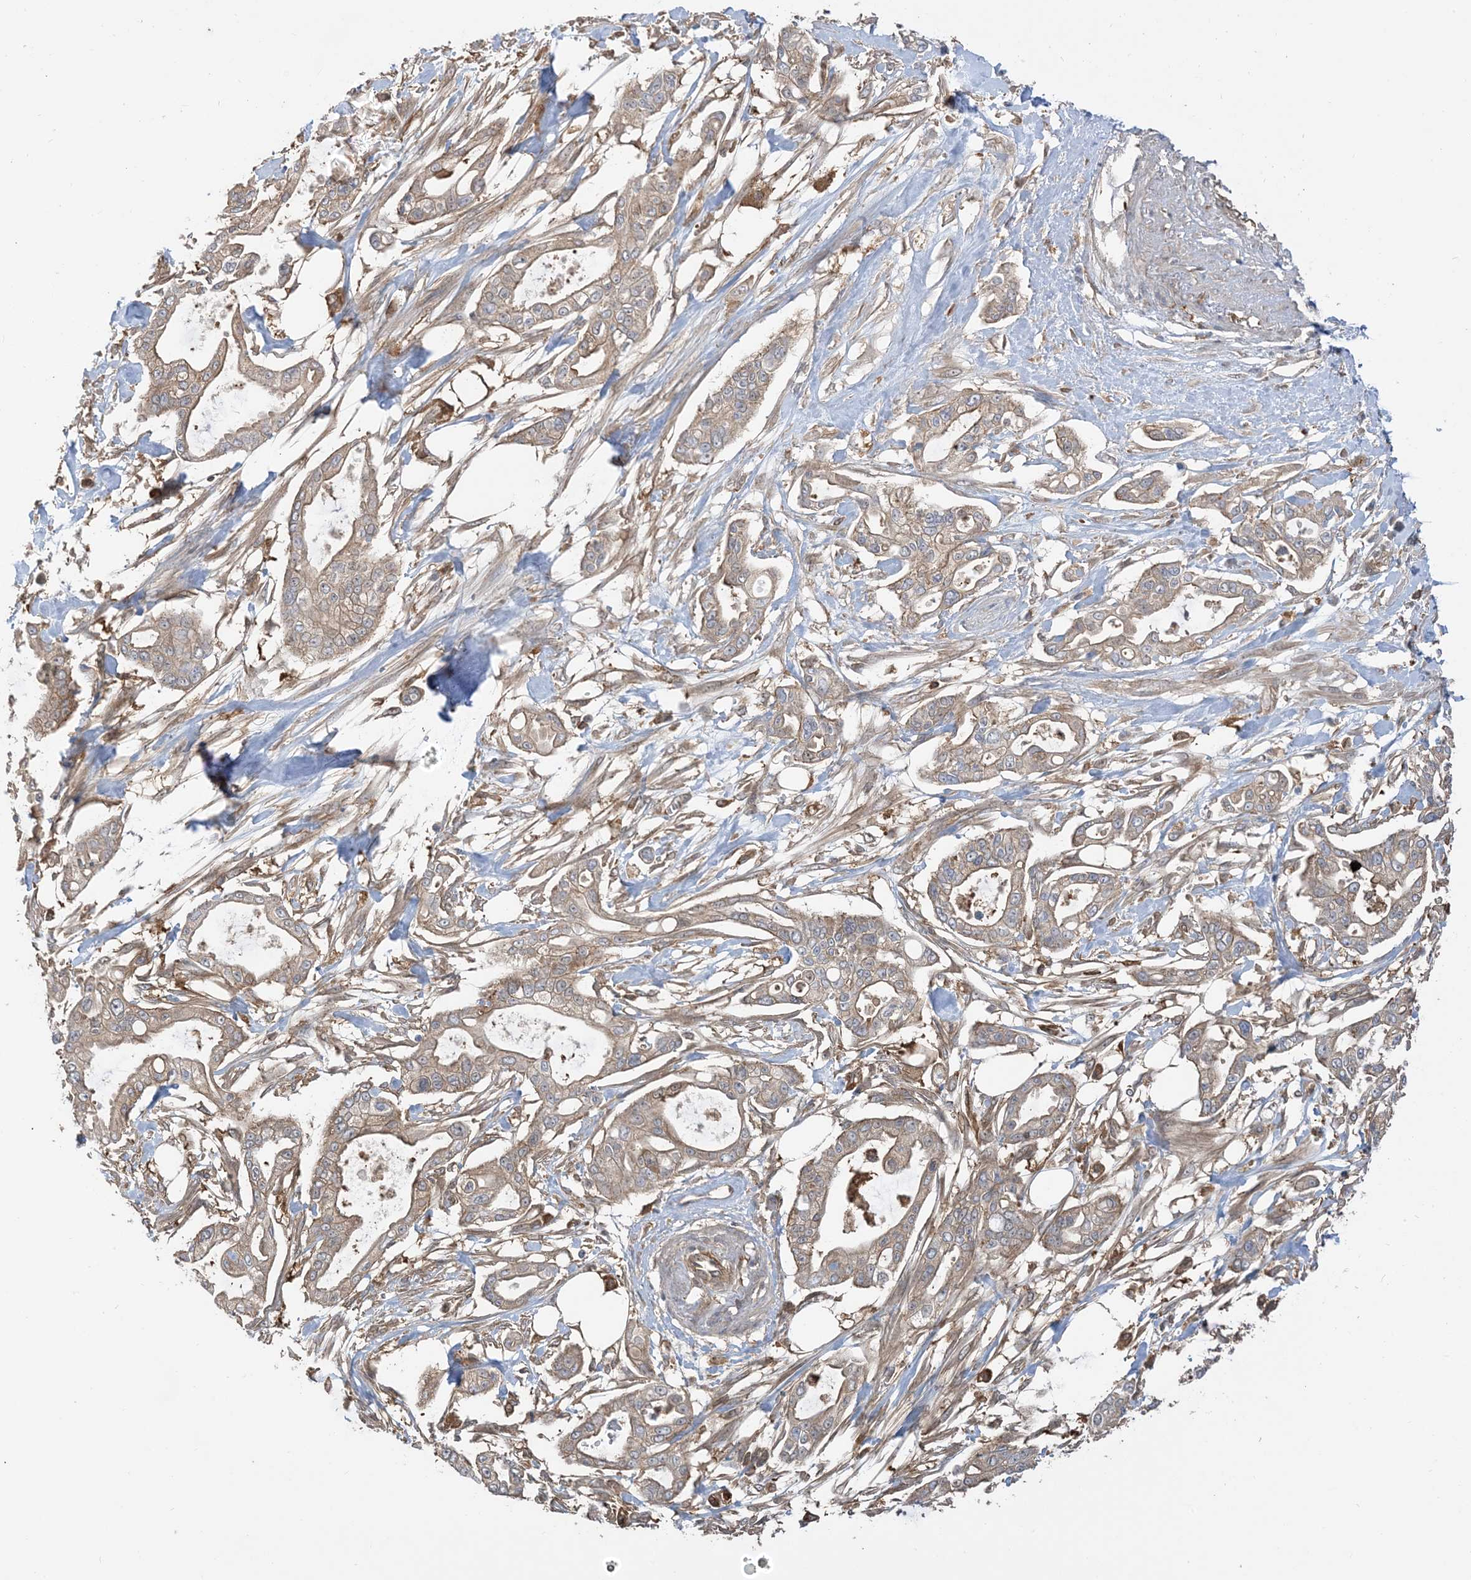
{"staining": {"intensity": "weak", "quantity": ">75%", "location": "cytoplasmic/membranous"}, "tissue": "pancreatic cancer", "cell_type": "Tumor cells", "image_type": "cancer", "snomed": [{"axis": "morphology", "description": "Adenocarcinoma, NOS"}, {"axis": "topography", "description": "Pancreas"}], "caption": "IHC of human pancreatic cancer (adenocarcinoma) shows low levels of weak cytoplasmic/membranous positivity in approximately >75% of tumor cells. (IHC, brightfield microscopy, high magnification).", "gene": "CAPZB", "patient": {"sex": "male", "age": 68}}